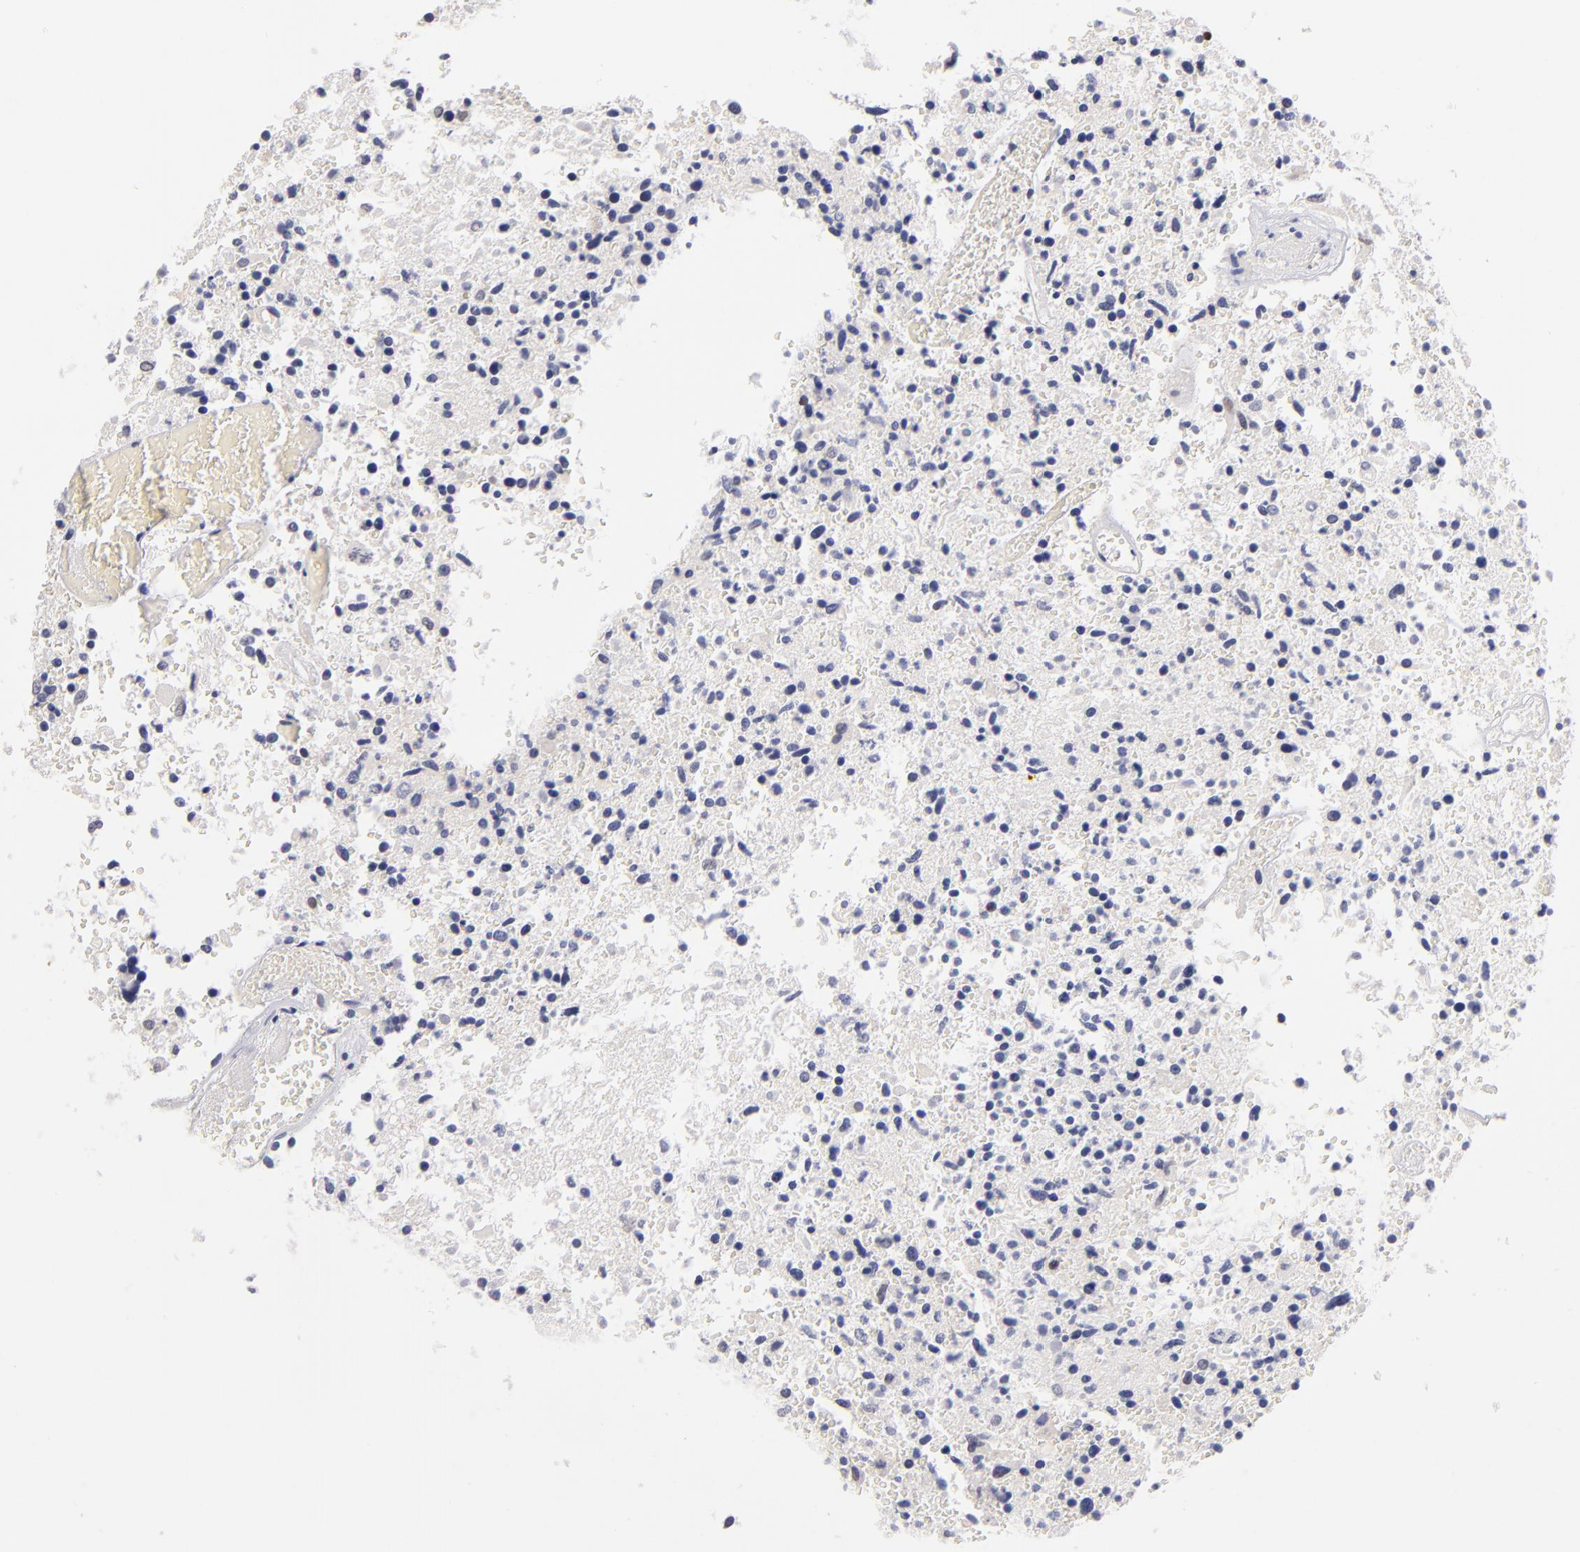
{"staining": {"intensity": "weak", "quantity": "<25%", "location": "nuclear"}, "tissue": "glioma", "cell_type": "Tumor cells", "image_type": "cancer", "snomed": [{"axis": "morphology", "description": "Glioma, malignant, High grade"}, {"axis": "topography", "description": "Brain"}], "caption": "The histopathology image reveals no staining of tumor cells in malignant glioma (high-grade). (Stains: DAB (3,3'-diaminobenzidine) IHC with hematoxylin counter stain, Microscopy: brightfield microscopy at high magnification).", "gene": "TEX11", "patient": {"sex": "male", "age": 72}}